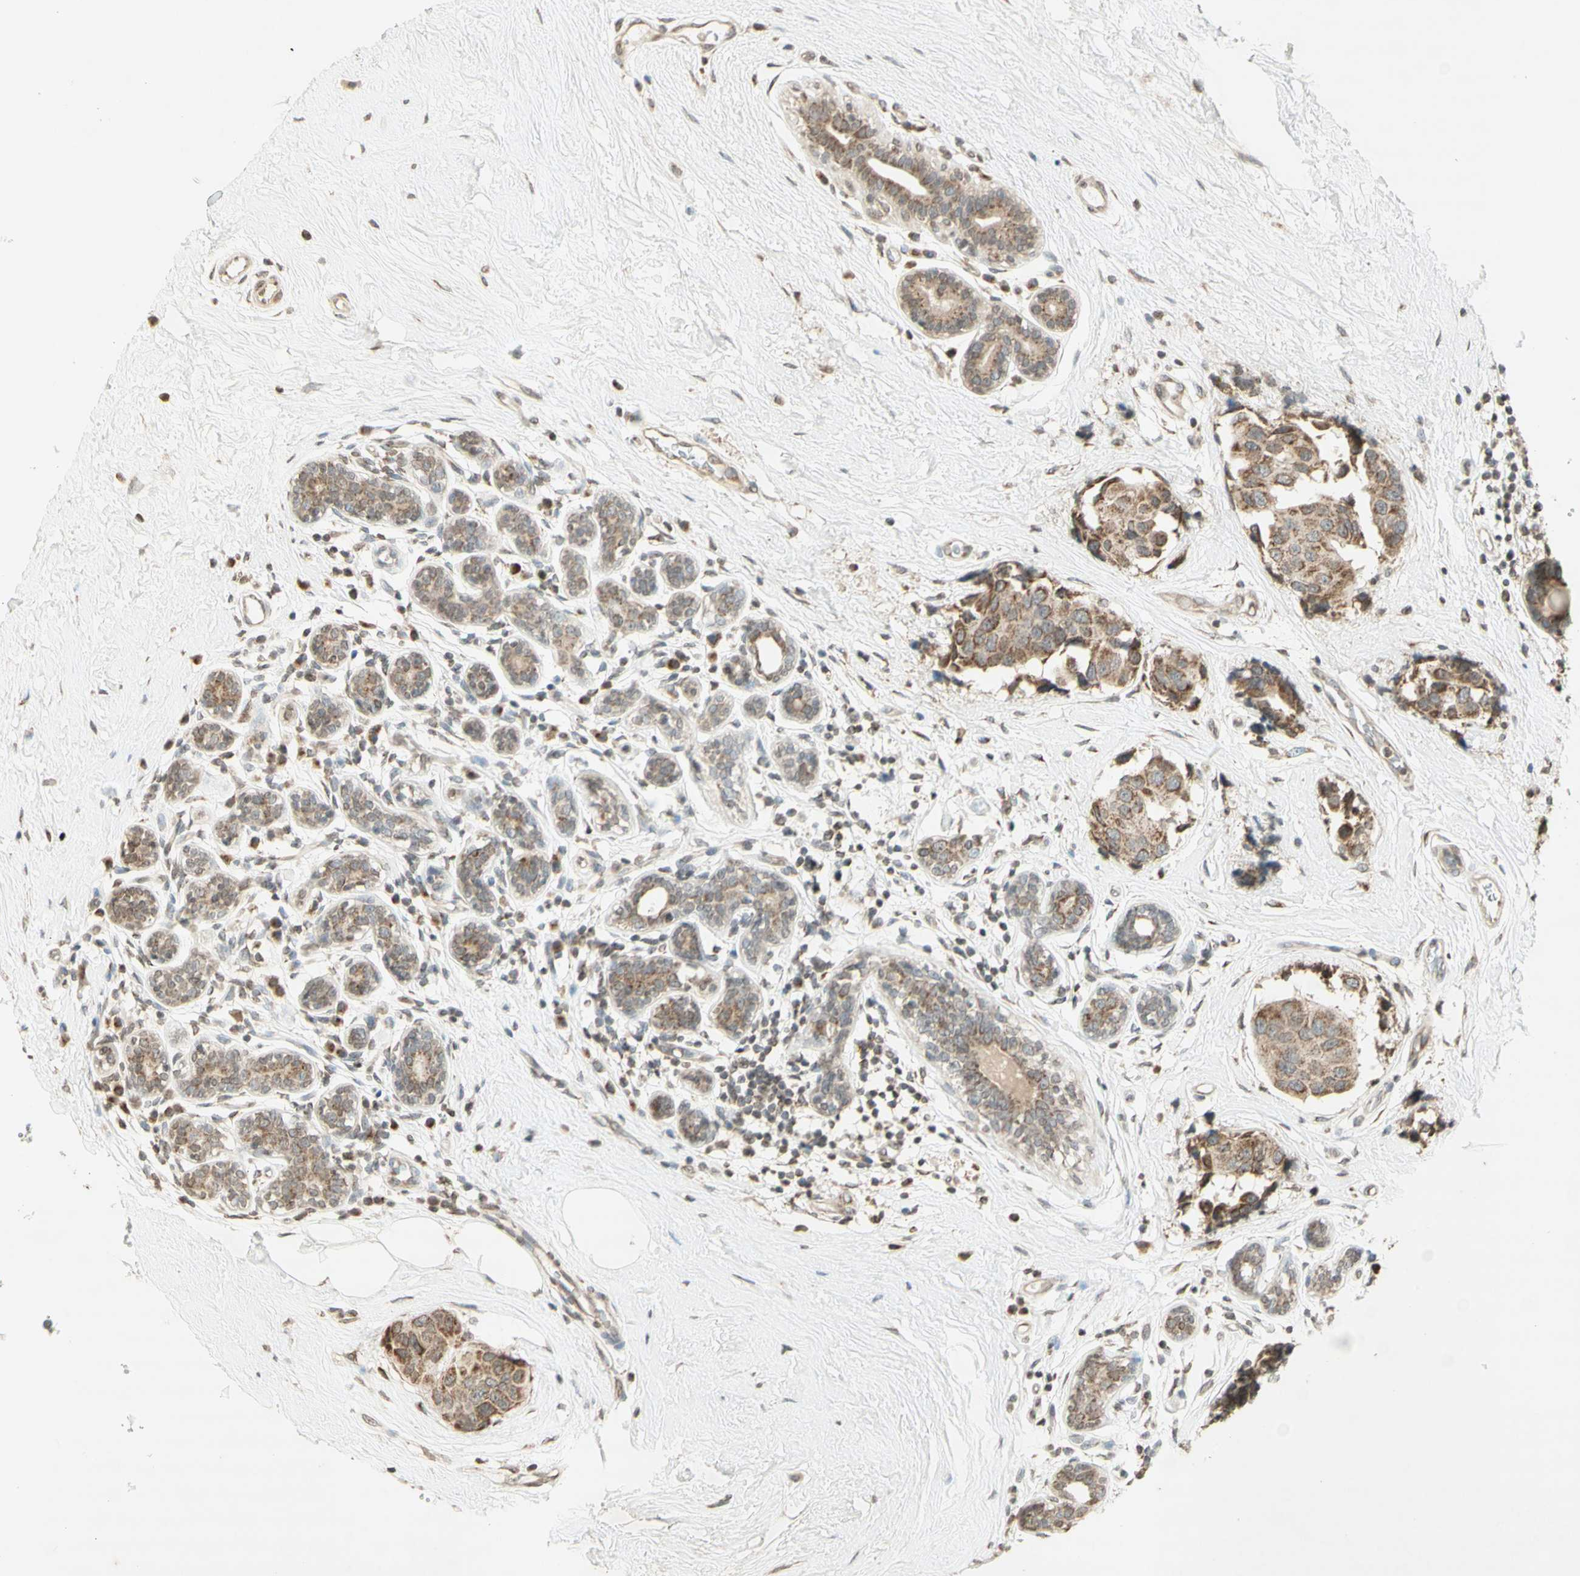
{"staining": {"intensity": "moderate", "quantity": ">75%", "location": "cytoplasmic/membranous"}, "tissue": "breast cancer", "cell_type": "Tumor cells", "image_type": "cancer", "snomed": [{"axis": "morphology", "description": "Normal tissue, NOS"}, {"axis": "morphology", "description": "Duct carcinoma"}, {"axis": "topography", "description": "Breast"}], "caption": "A brown stain highlights moderate cytoplasmic/membranous staining of a protein in breast invasive ductal carcinoma tumor cells. The staining is performed using DAB (3,3'-diaminobenzidine) brown chromogen to label protein expression. The nuclei are counter-stained blue using hematoxylin.", "gene": "CCNI", "patient": {"sex": "female", "age": 39}}